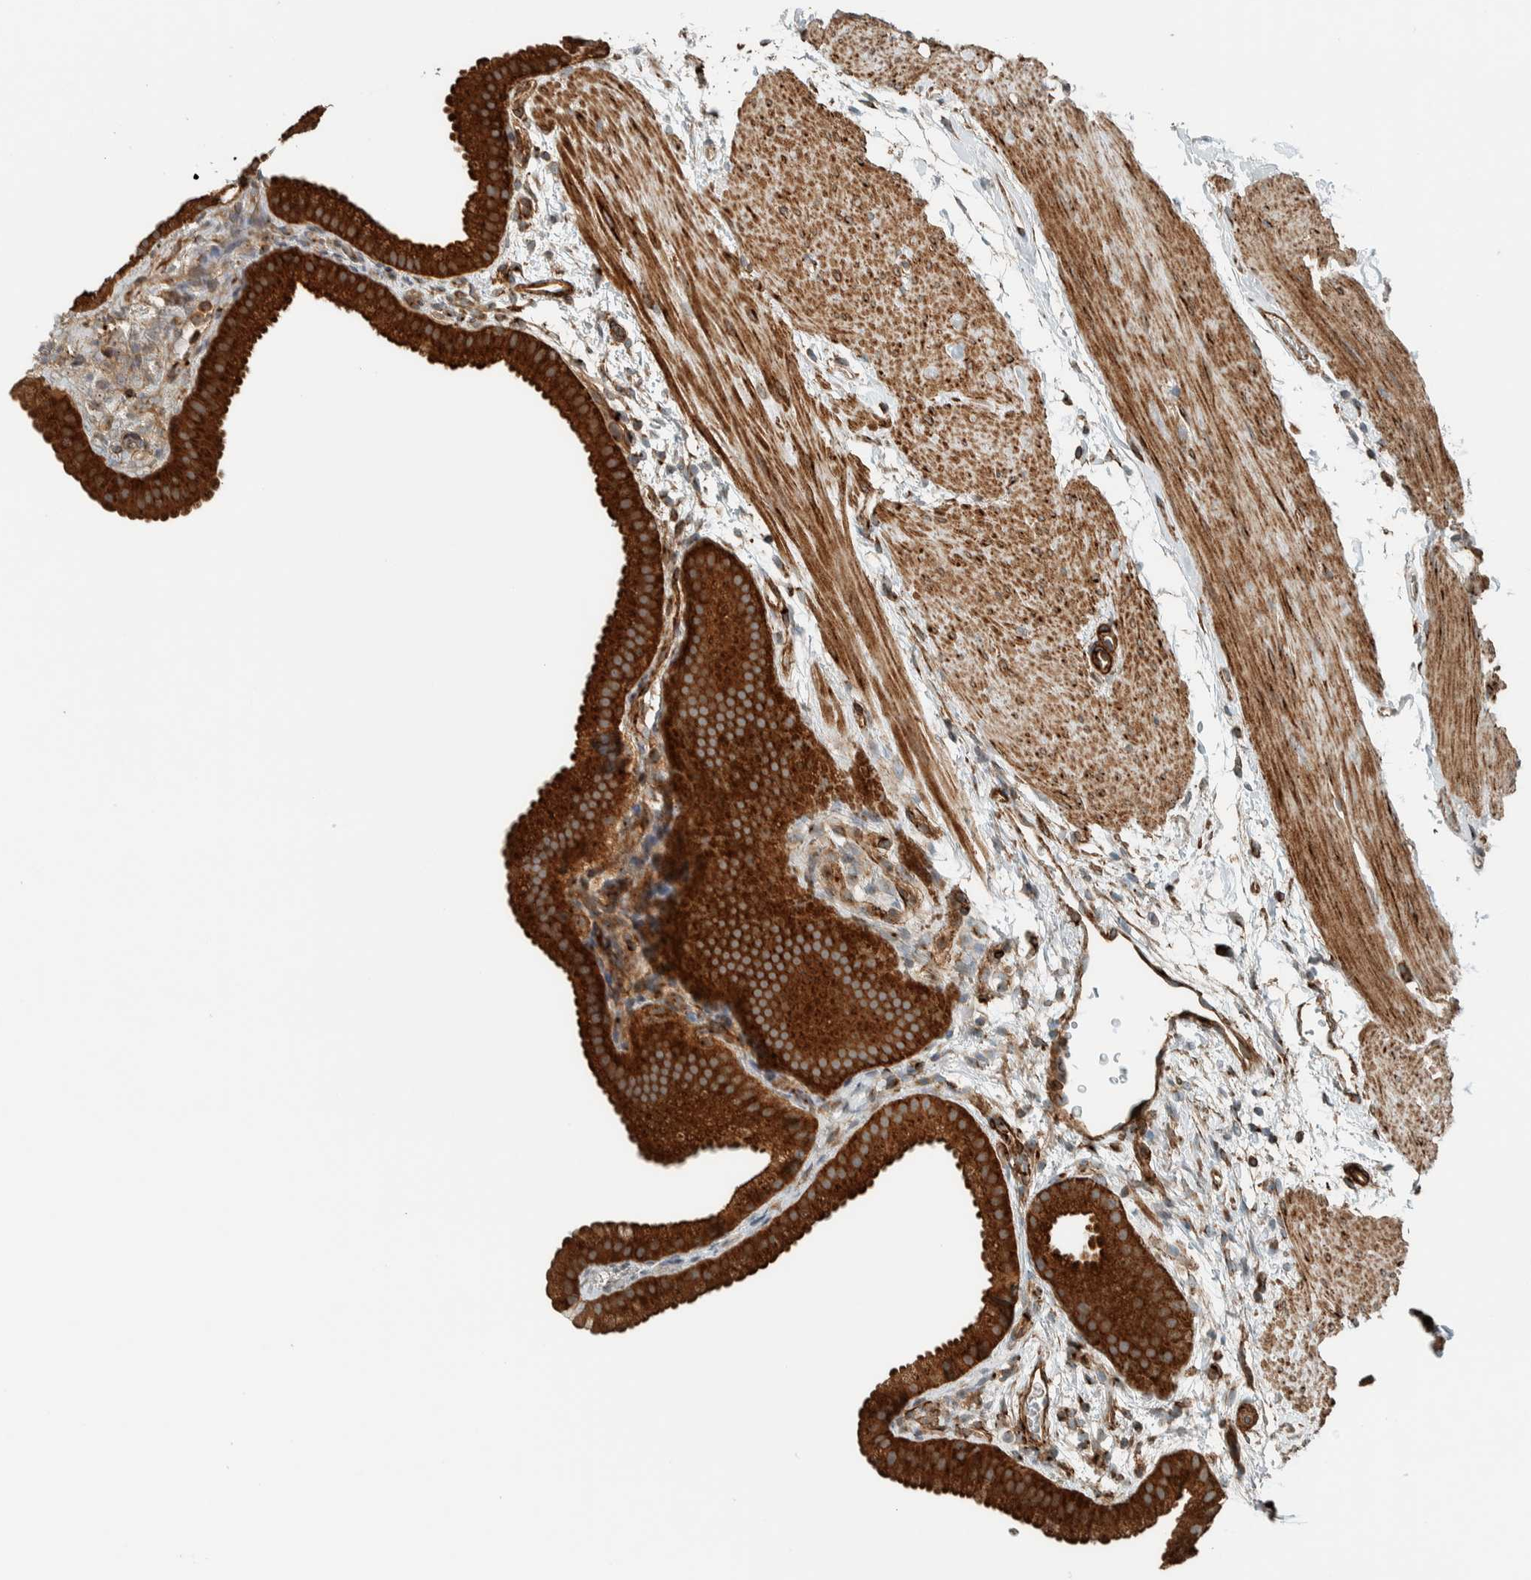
{"staining": {"intensity": "strong", "quantity": ">75%", "location": "cytoplasmic/membranous"}, "tissue": "gallbladder", "cell_type": "Glandular cells", "image_type": "normal", "snomed": [{"axis": "morphology", "description": "Normal tissue, NOS"}, {"axis": "topography", "description": "Gallbladder"}], "caption": "IHC photomicrograph of unremarkable human gallbladder stained for a protein (brown), which displays high levels of strong cytoplasmic/membranous staining in approximately >75% of glandular cells.", "gene": "EXOC7", "patient": {"sex": "female", "age": 64}}